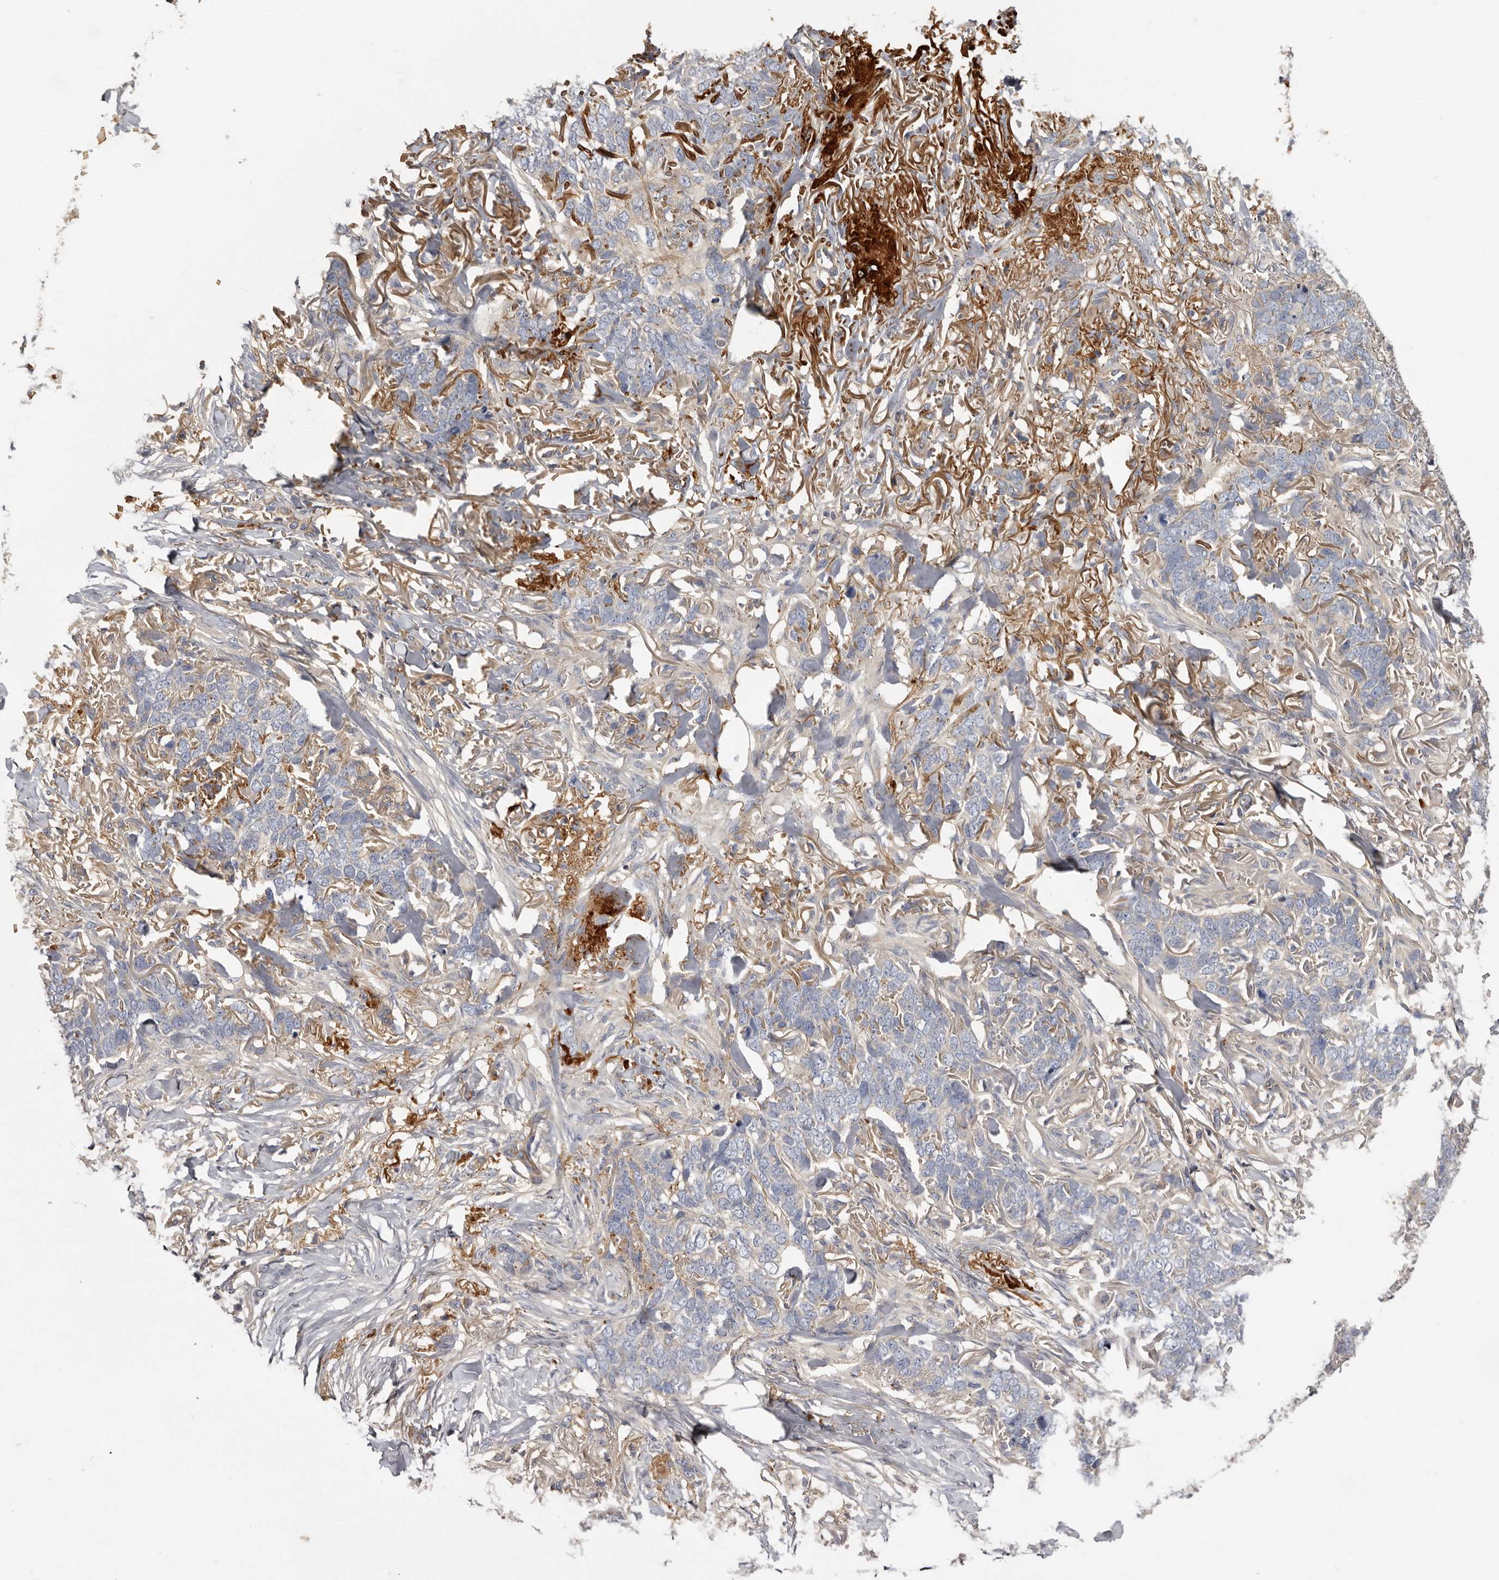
{"staining": {"intensity": "negative", "quantity": "none", "location": "none"}, "tissue": "skin cancer", "cell_type": "Tumor cells", "image_type": "cancer", "snomed": [{"axis": "morphology", "description": "Normal tissue, NOS"}, {"axis": "morphology", "description": "Basal cell carcinoma"}, {"axis": "topography", "description": "Skin"}], "caption": "Immunohistochemical staining of human skin basal cell carcinoma shows no significant positivity in tumor cells.", "gene": "INKA2", "patient": {"sex": "male", "age": 77}}